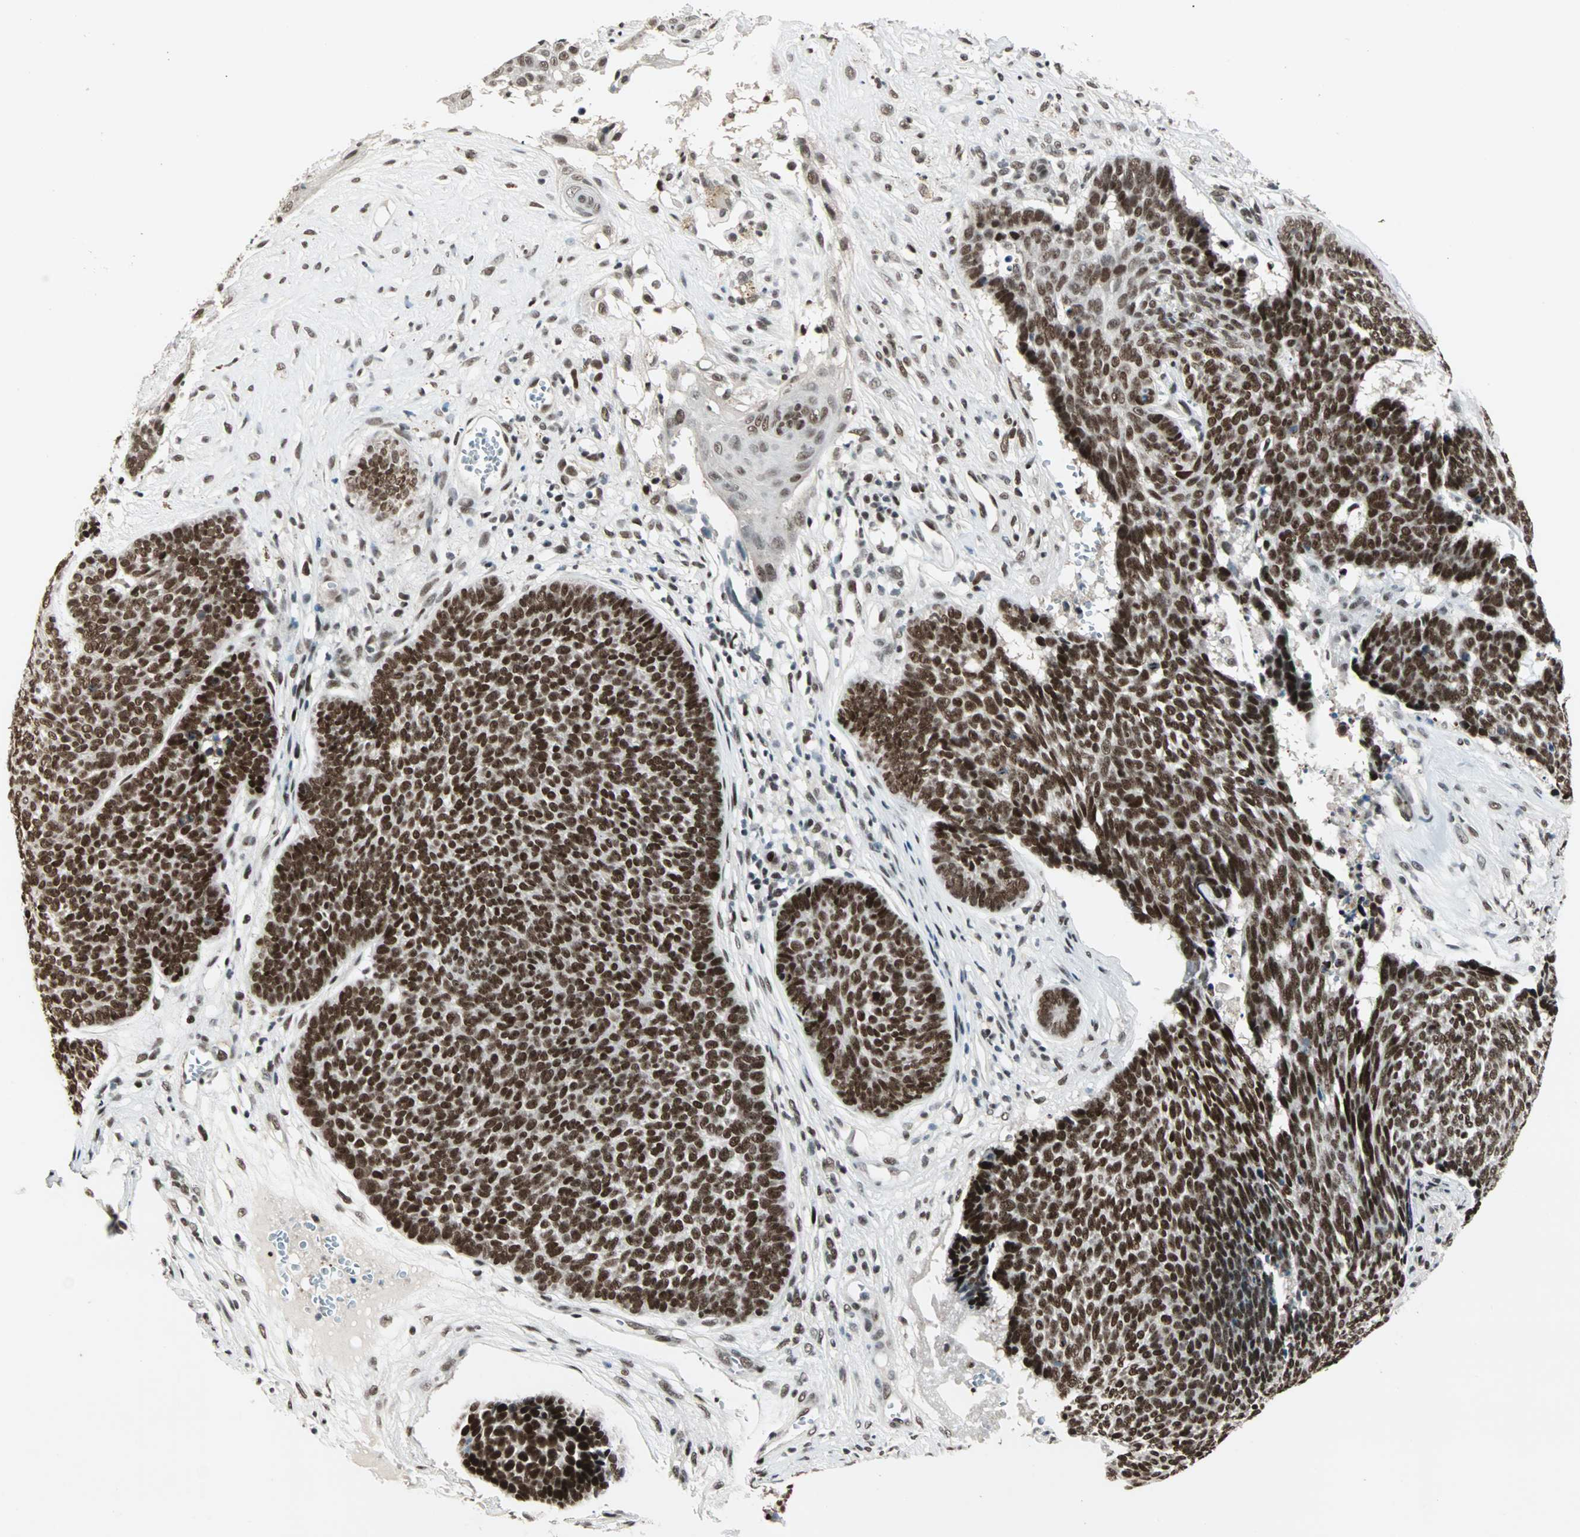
{"staining": {"intensity": "strong", "quantity": ">75%", "location": "nuclear"}, "tissue": "skin cancer", "cell_type": "Tumor cells", "image_type": "cancer", "snomed": [{"axis": "morphology", "description": "Basal cell carcinoma"}, {"axis": "topography", "description": "Skin"}], "caption": "Immunohistochemistry image of skin cancer (basal cell carcinoma) stained for a protein (brown), which exhibits high levels of strong nuclear expression in about >75% of tumor cells.", "gene": "BLM", "patient": {"sex": "male", "age": 84}}